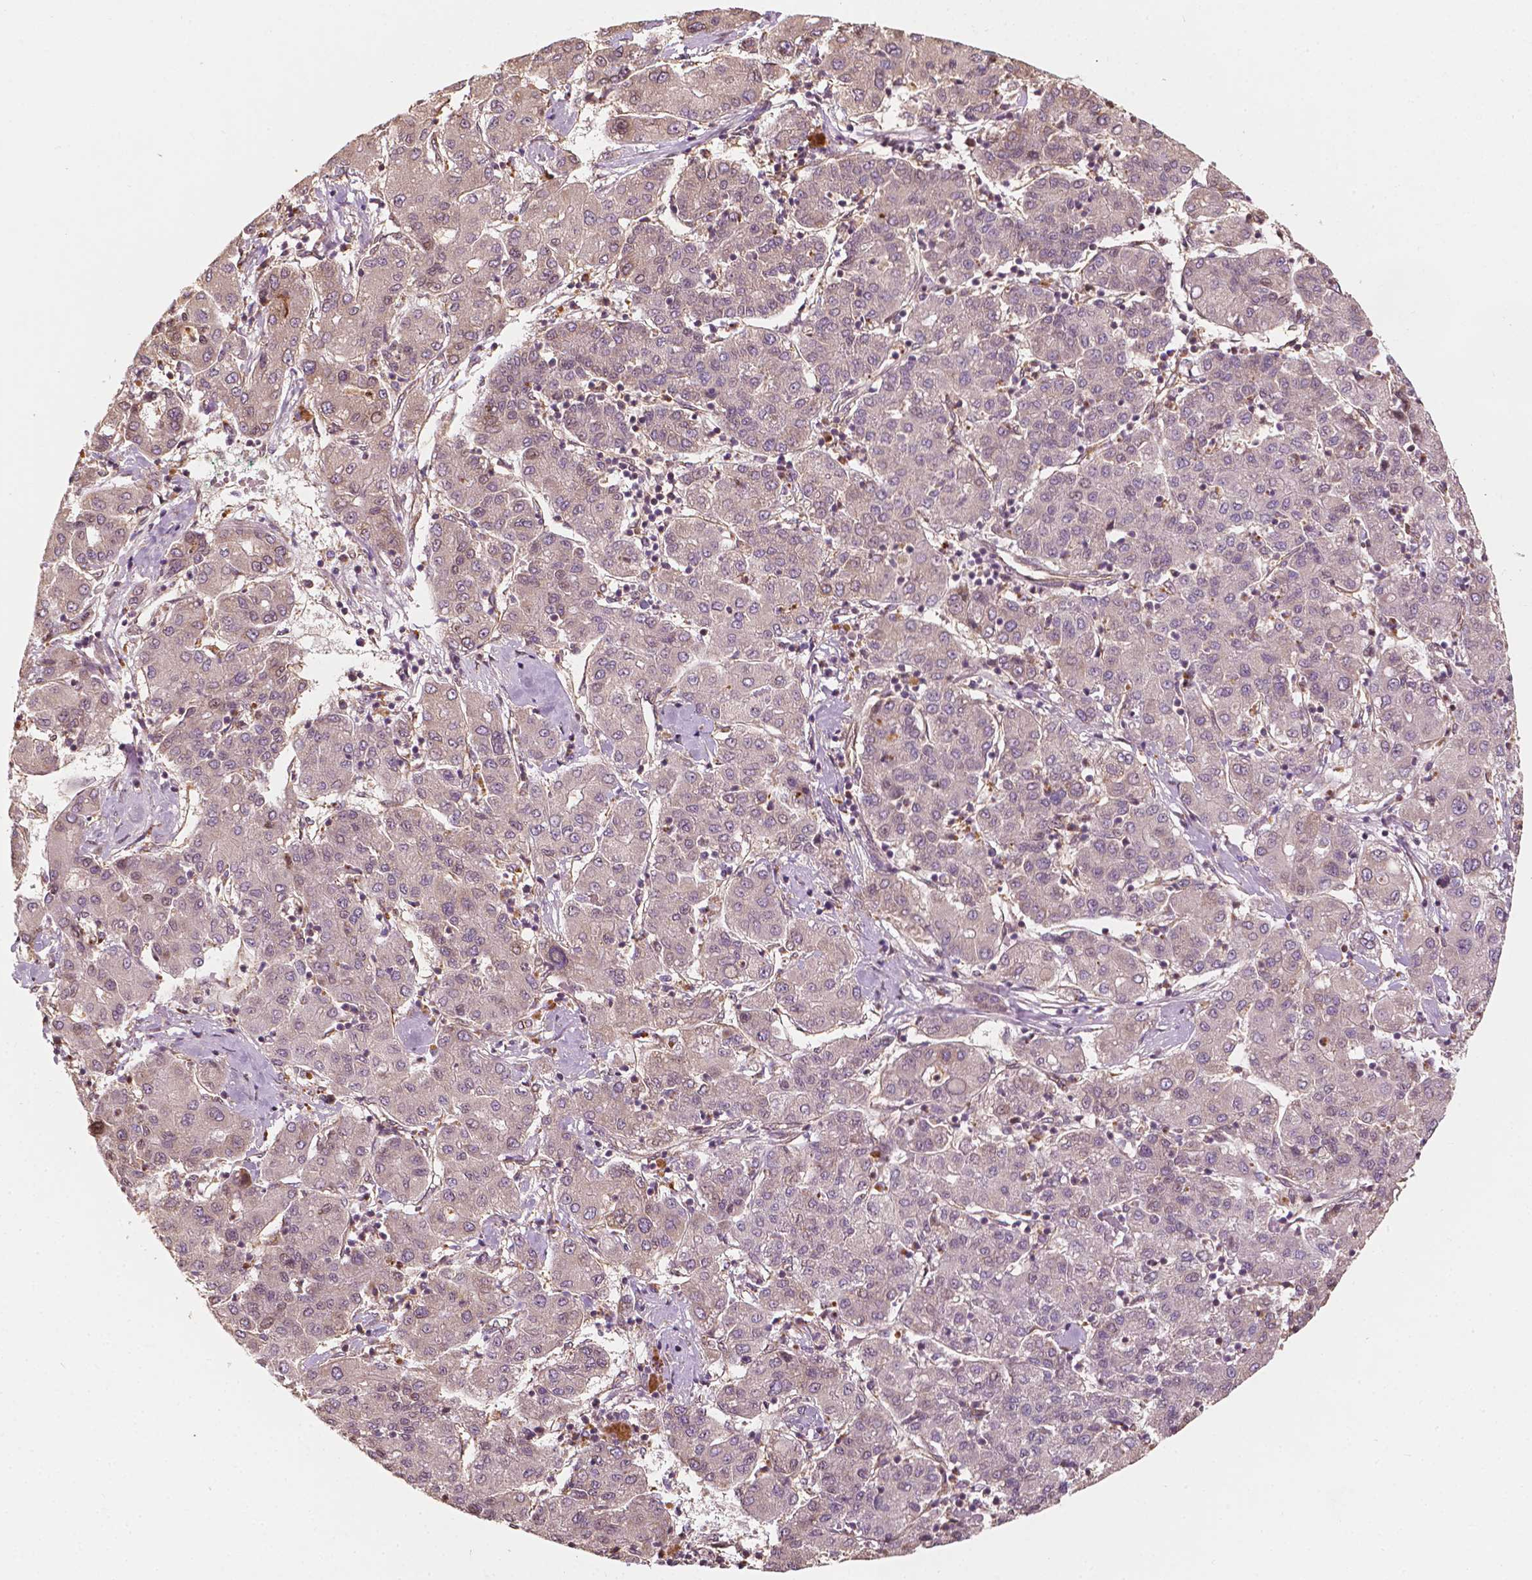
{"staining": {"intensity": "negative", "quantity": "none", "location": "none"}, "tissue": "liver cancer", "cell_type": "Tumor cells", "image_type": "cancer", "snomed": [{"axis": "morphology", "description": "Carcinoma, Hepatocellular, NOS"}, {"axis": "topography", "description": "Liver"}], "caption": "The immunohistochemistry histopathology image has no significant expression in tumor cells of hepatocellular carcinoma (liver) tissue.", "gene": "G3BP1", "patient": {"sex": "male", "age": 65}}